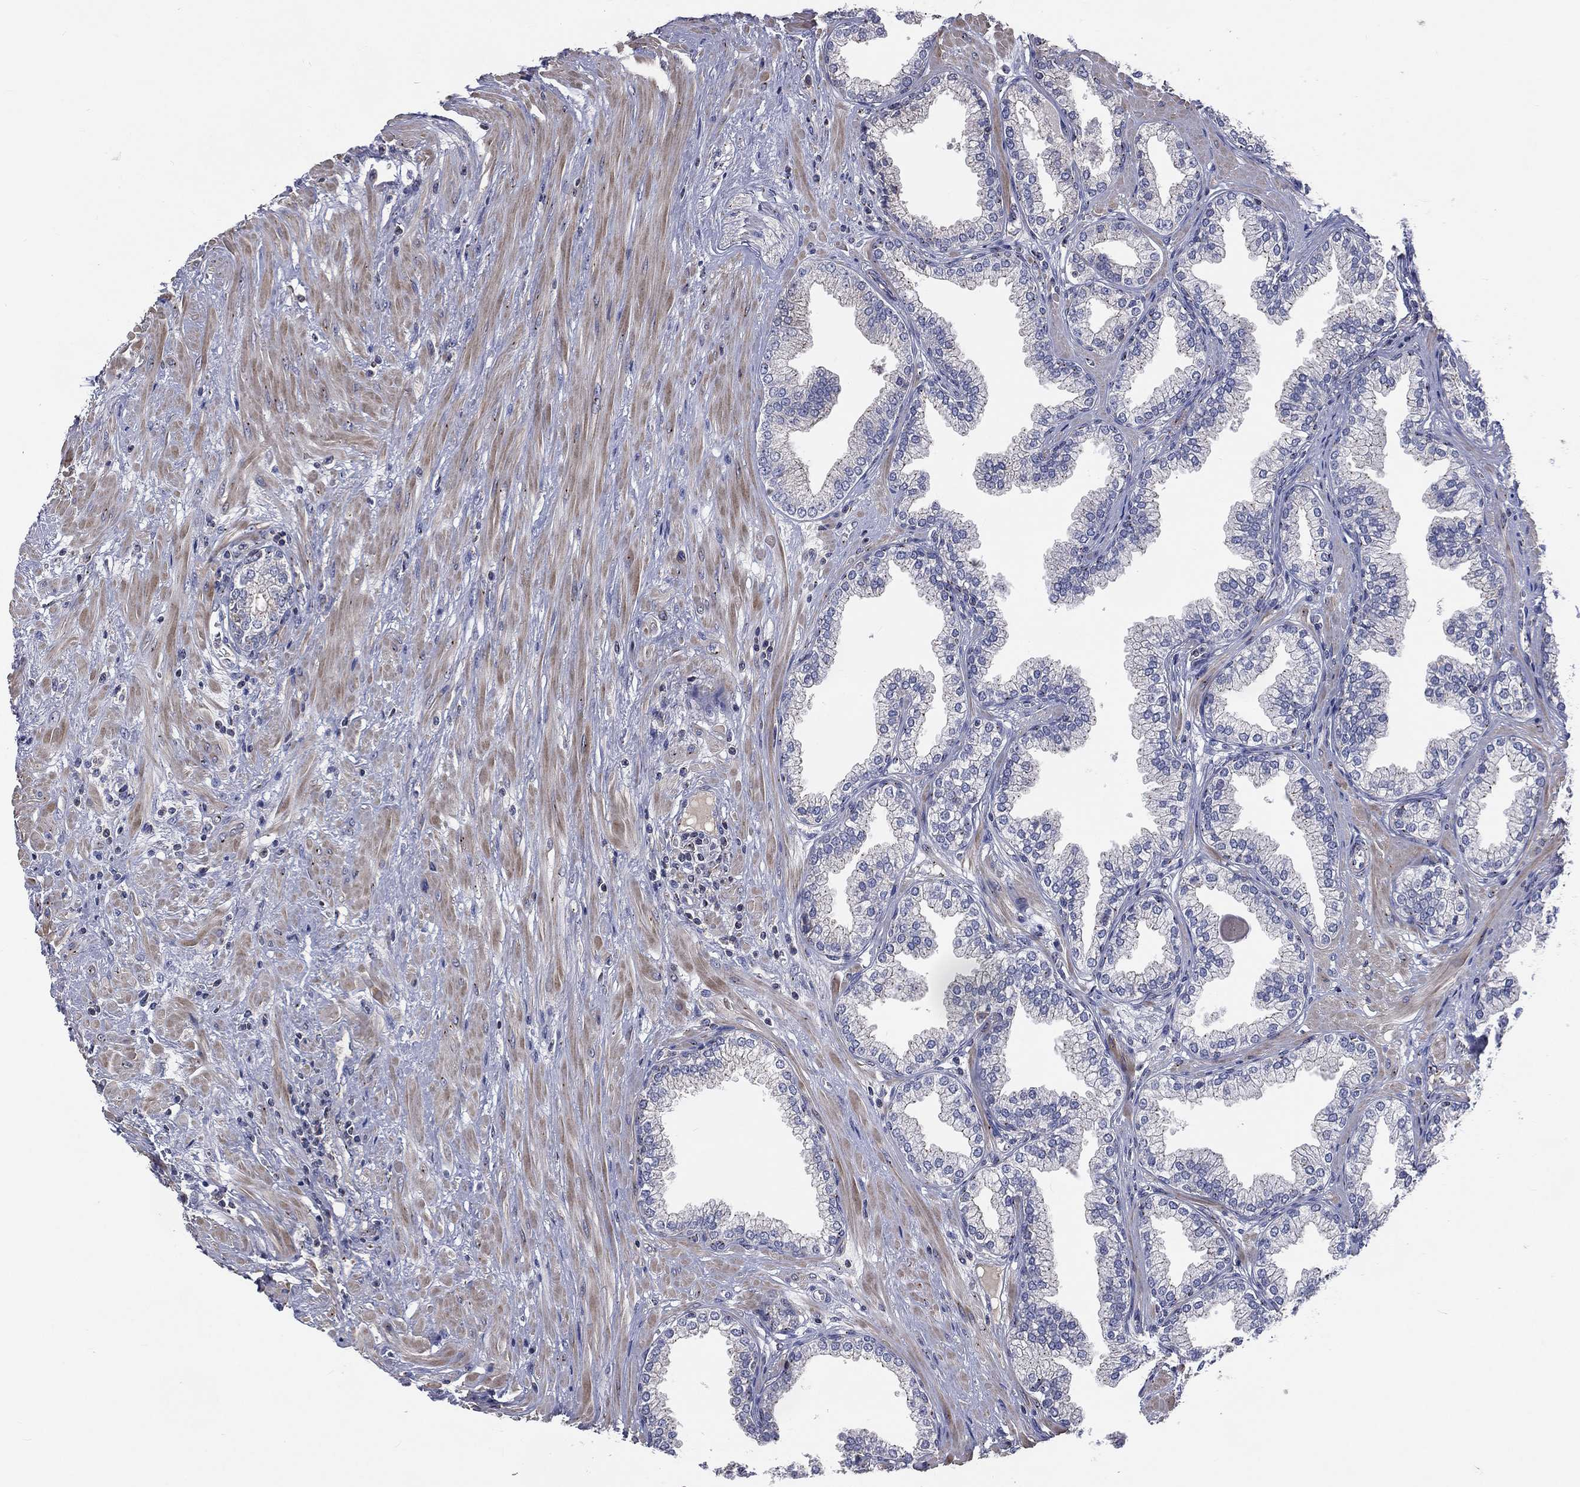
{"staining": {"intensity": "moderate", "quantity": "<25%", "location": "cytoplasmic/membranous"}, "tissue": "prostate", "cell_type": "Glandular cells", "image_type": "normal", "snomed": [{"axis": "morphology", "description": "Normal tissue, NOS"}, {"axis": "topography", "description": "Prostate"}], "caption": "This is an image of immunohistochemistry staining of unremarkable prostate, which shows moderate positivity in the cytoplasmic/membranous of glandular cells.", "gene": "CROCC", "patient": {"sex": "male", "age": 64}}